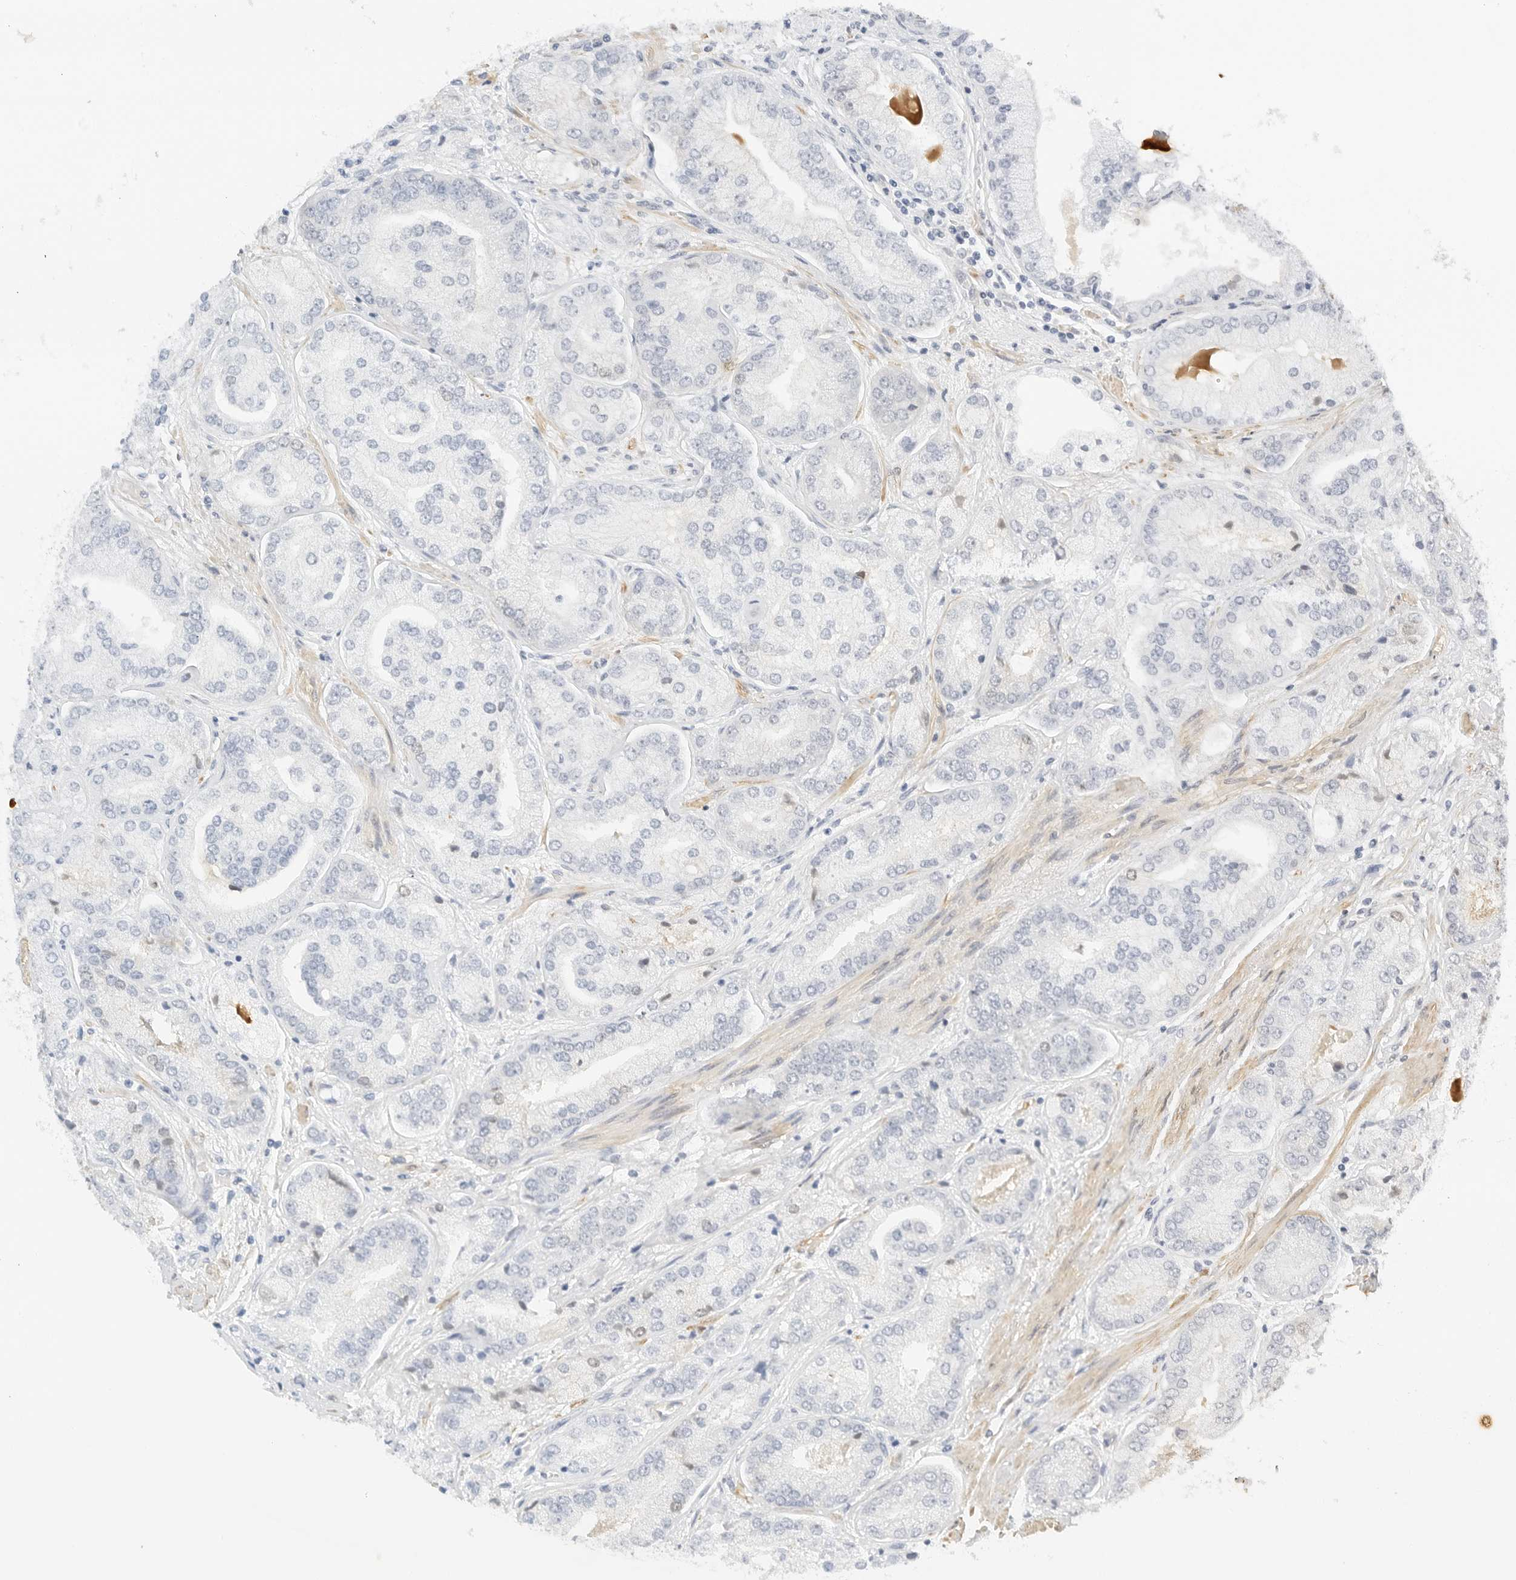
{"staining": {"intensity": "negative", "quantity": "none", "location": "none"}, "tissue": "prostate cancer", "cell_type": "Tumor cells", "image_type": "cancer", "snomed": [{"axis": "morphology", "description": "Adenocarcinoma, High grade"}, {"axis": "topography", "description": "Prostate"}], "caption": "DAB (3,3'-diaminobenzidine) immunohistochemical staining of prostate high-grade adenocarcinoma displays no significant expression in tumor cells.", "gene": "PKDCC", "patient": {"sex": "male", "age": 58}}